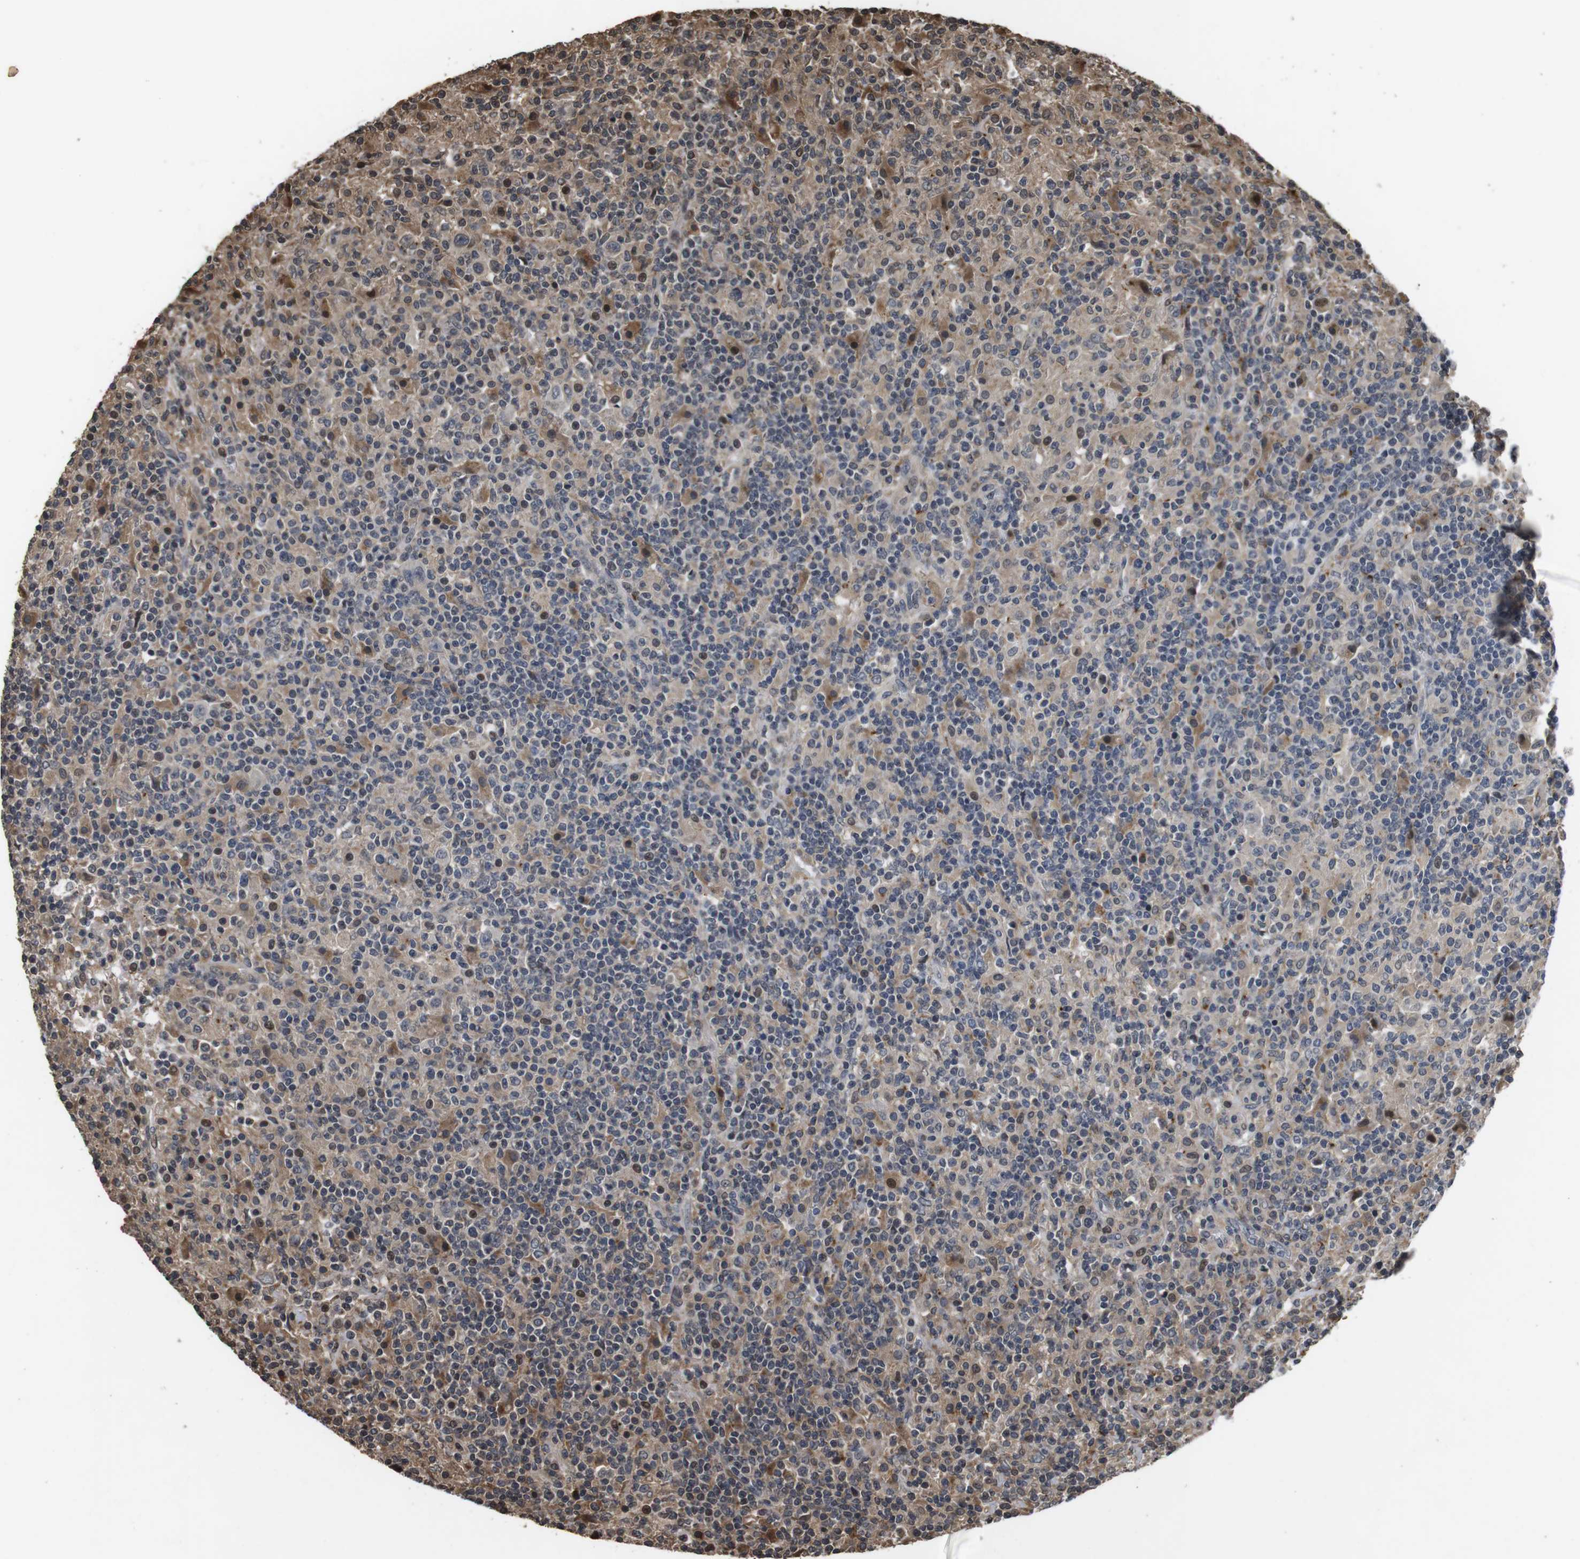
{"staining": {"intensity": "weak", "quantity": "25%-75%", "location": "nuclear"}, "tissue": "lymphoma", "cell_type": "Tumor cells", "image_type": "cancer", "snomed": [{"axis": "morphology", "description": "Hodgkin's disease, NOS"}, {"axis": "topography", "description": "Lymph node"}], "caption": "Immunohistochemical staining of human Hodgkin's disease reveals low levels of weak nuclear protein positivity in about 25%-75% of tumor cells.", "gene": "FZD10", "patient": {"sex": "male", "age": 70}}